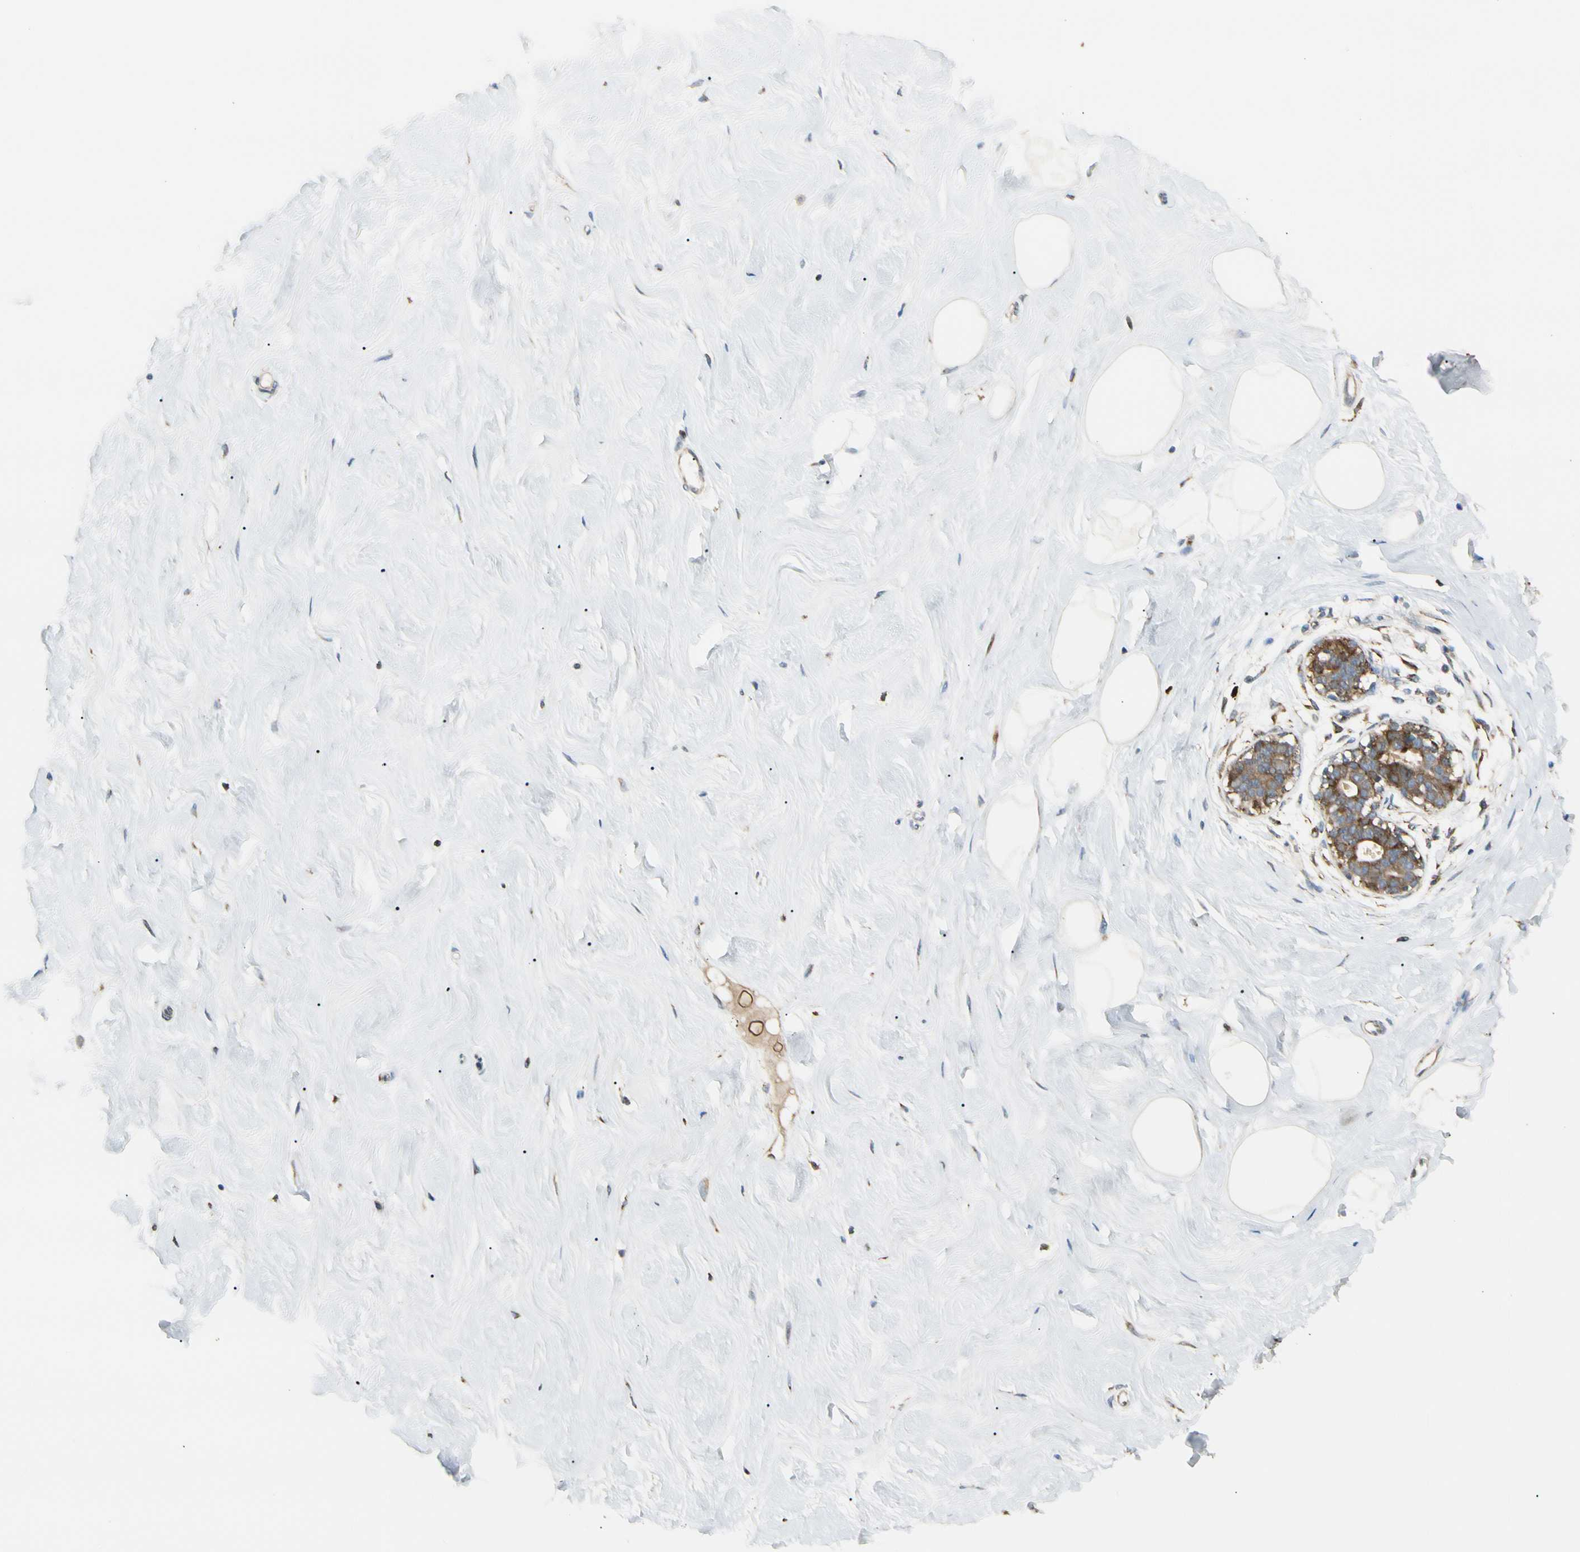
{"staining": {"intensity": "negative", "quantity": "none", "location": "none"}, "tissue": "breast", "cell_type": "Adipocytes", "image_type": "normal", "snomed": [{"axis": "morphology", "description": "Normal tissue, NOS"}, {"axis": "topography", "description": "Breast"}], "caption": "Micrograph shows no significant protein staining in adipocytes of unremarkable breast. Nuclei are stained in blue.", "gene": "HSP90B1", "patient": {"sex": "female", "age": 23}}